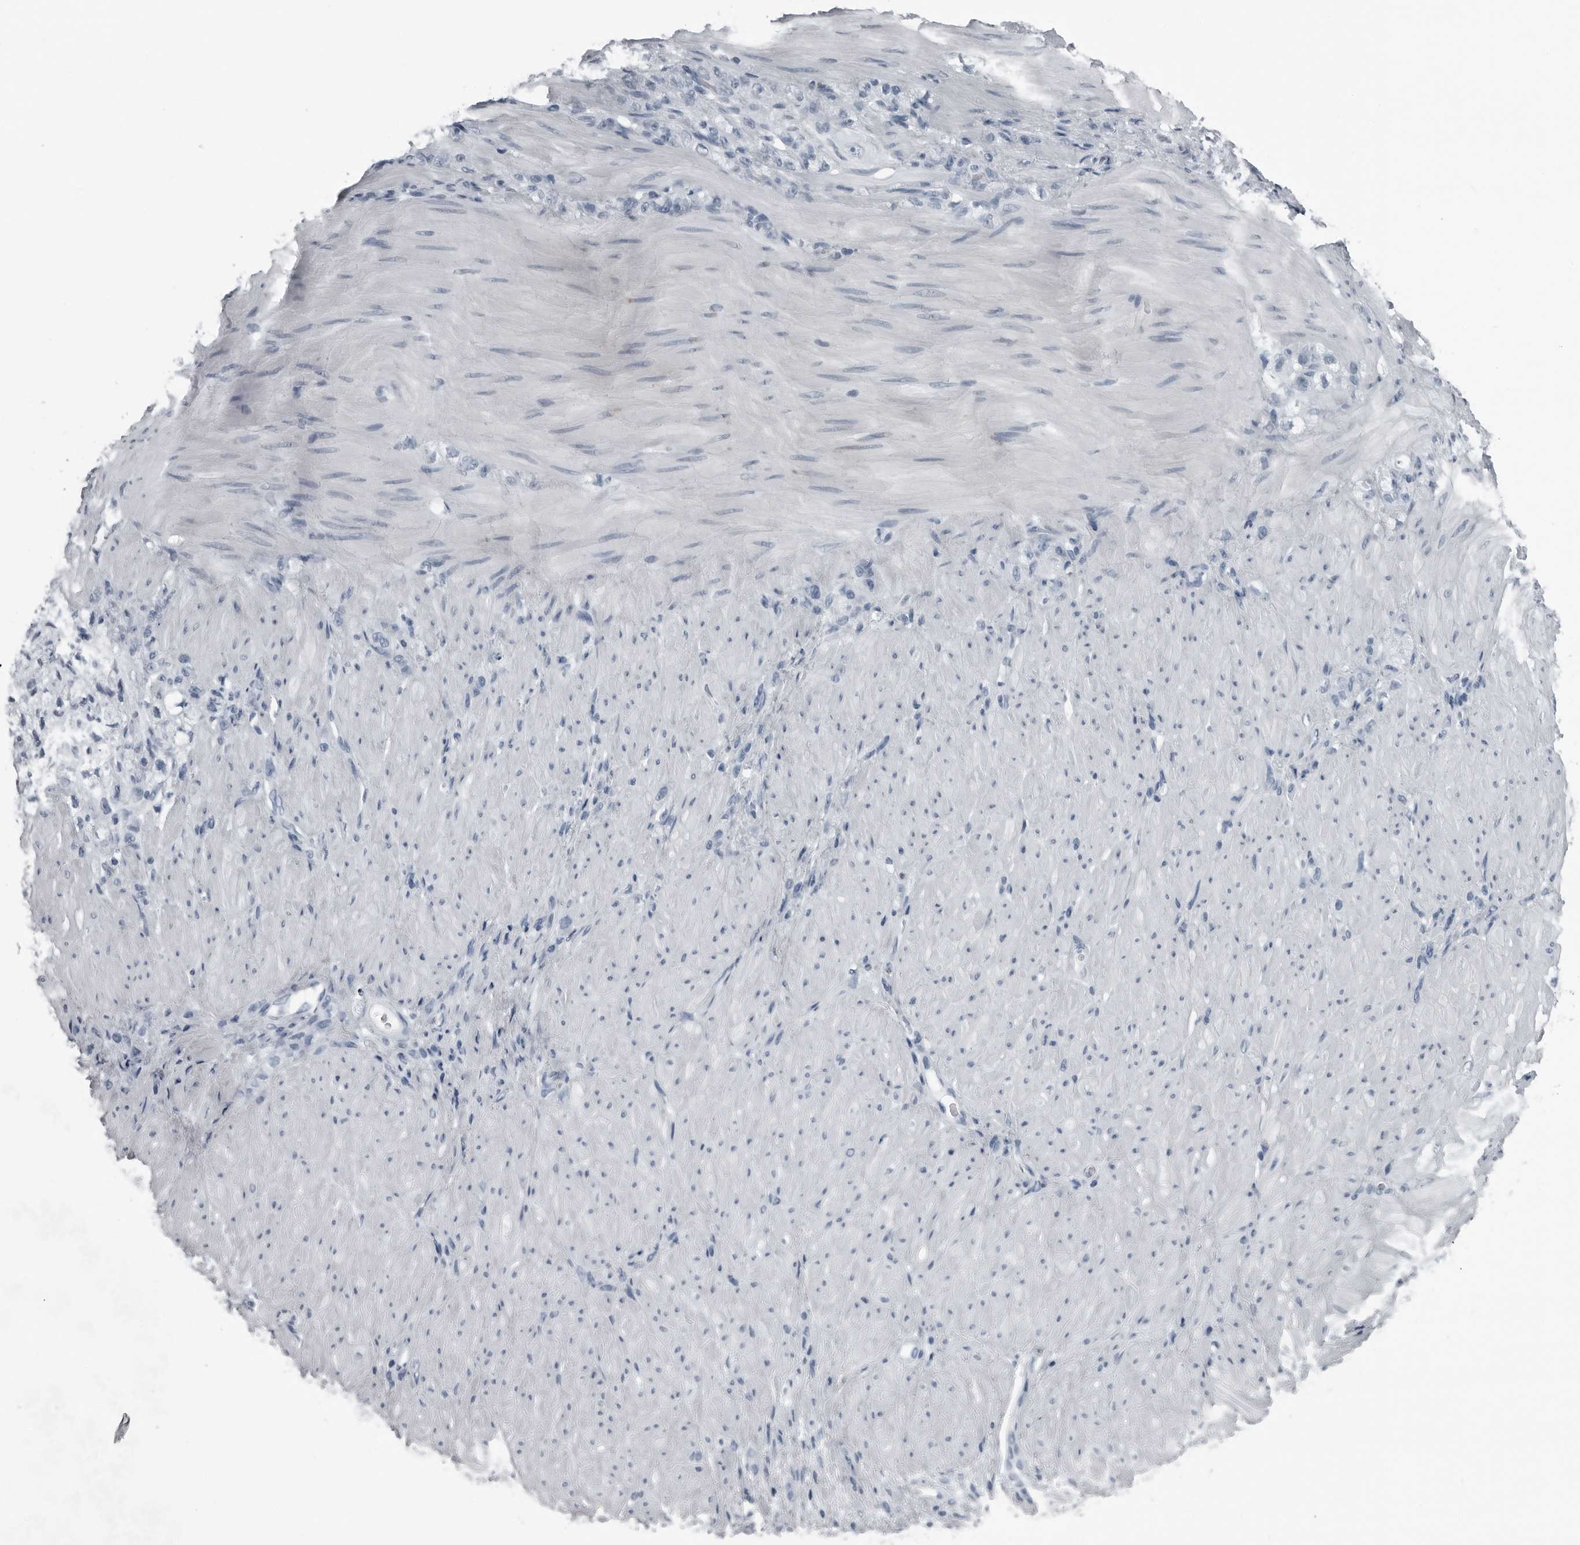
{"staining": {"intensity": "negative", "quantity": "none", "location": "none"}, "tissue": "stomach cancer", "cell_type": "Tumor cells", "image_type": "cancer", "snomed": [{"axis": "morphology", "description": "Normal tissue, NOS"}, {"axis": "morphology", "description": "Adenocarcinoma, NOS"}, {"axis": "topography", "description": "Stomach"}], "caption": "This is an immunohistochemistry image of stomach cancer. There is no staining in tumor cells.", "gene": "PRSS1", "patient": {"sex": "male", "age": 82}}